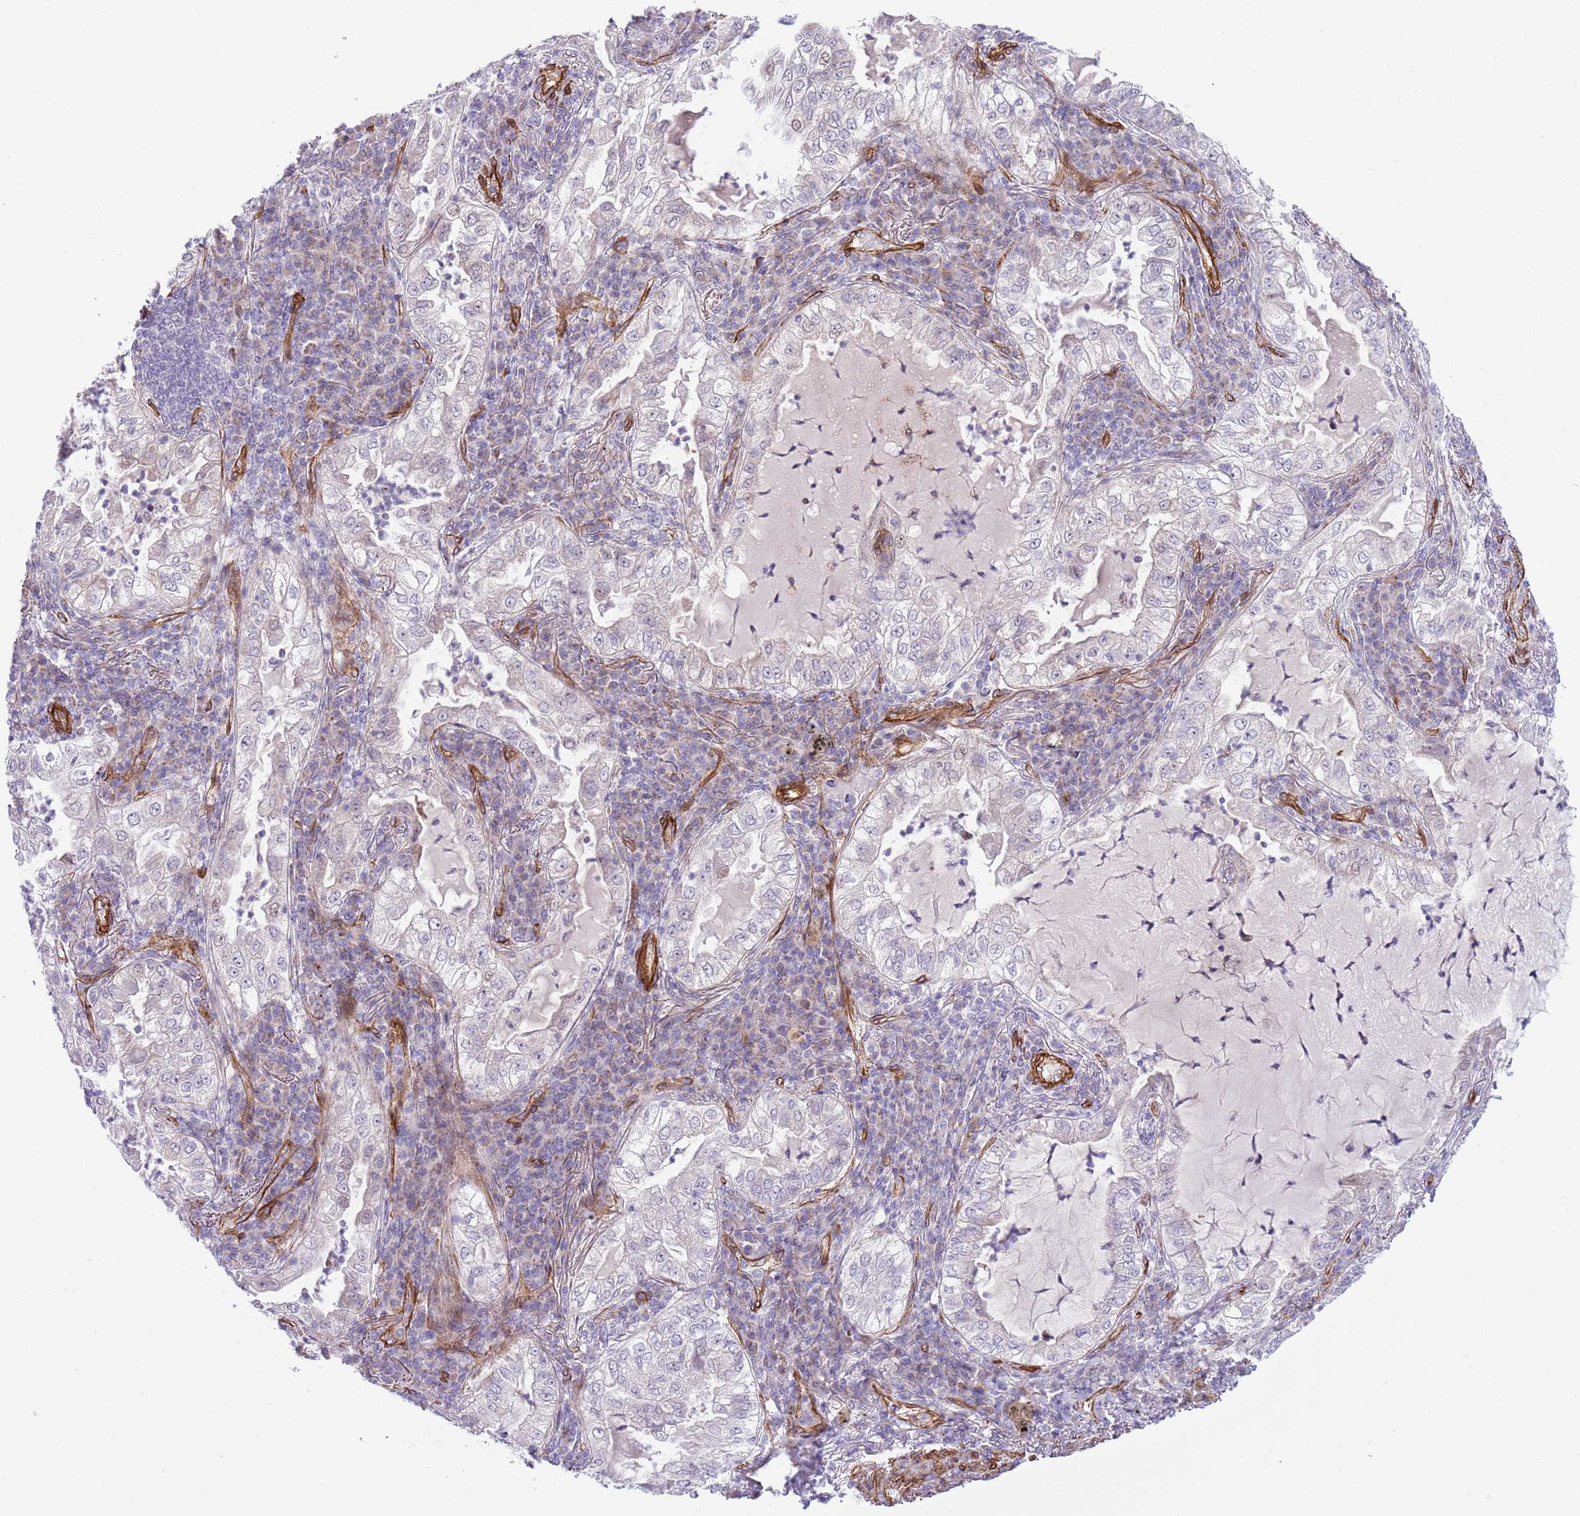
{"staining": {"intensity": "negative", "quantity": "none", "location": "none"}, "tissue": "lung cancer", "cell_type": "Tumor cells", "image_type": "cancer", "snomed": [{"axis": "morphology", "description": "Adenocarcinoma, NOS"}, {"axis": "topography", "description": "Lung"}], "caption": "Protein analysis of lung cancer exhibits no significant expression in tumor cells.", "gene": "NEK3", "patient": {"sex": "female", "age": 73}}